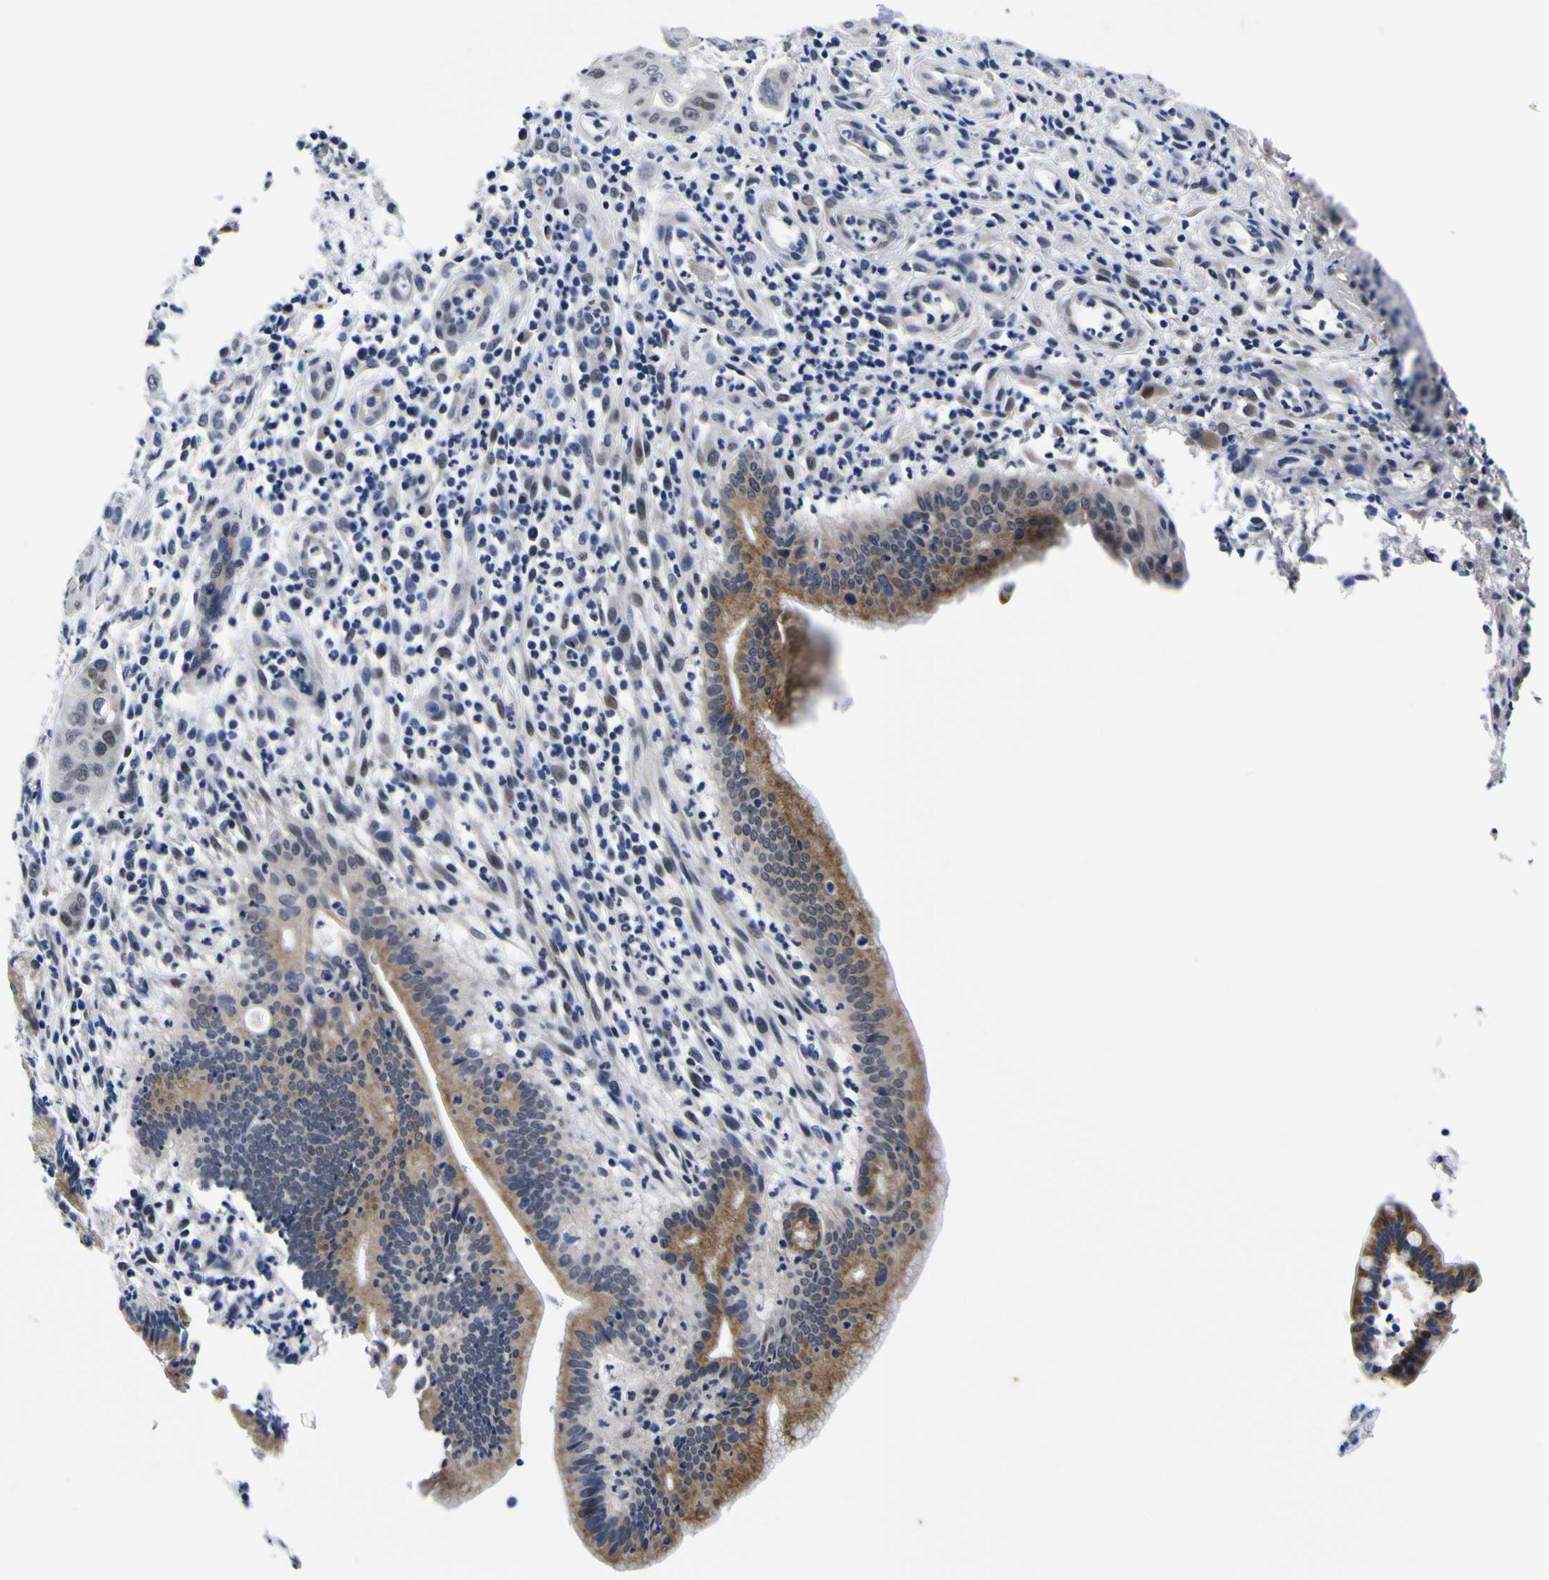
{"staining": {"intensity": "moderate", "quantity": "25%-75%", "location": "cytoplasmic/membranous"}, "tissue": "pancreatic cancer", "cell_type": "Tumor cells", "image_type": "cancer", "snomed": [{"axis": "morphology", "description": "Adenocarcinoma, NOS"}, {"axis": "topography", "description": "Pancreas"}], "caption": "Moderate cytoplasmic/membranous protein expression is seen in approximately 25%-75% of tumor cells in pancreatic adenocarcinoma. The staining is performed using DAB brown chromogen to label protein expression. The nuclei are counter-stained blue using hematoxylin.", "gene": "IGFLR1", "patient": {"sex": "female", "age": 75}}